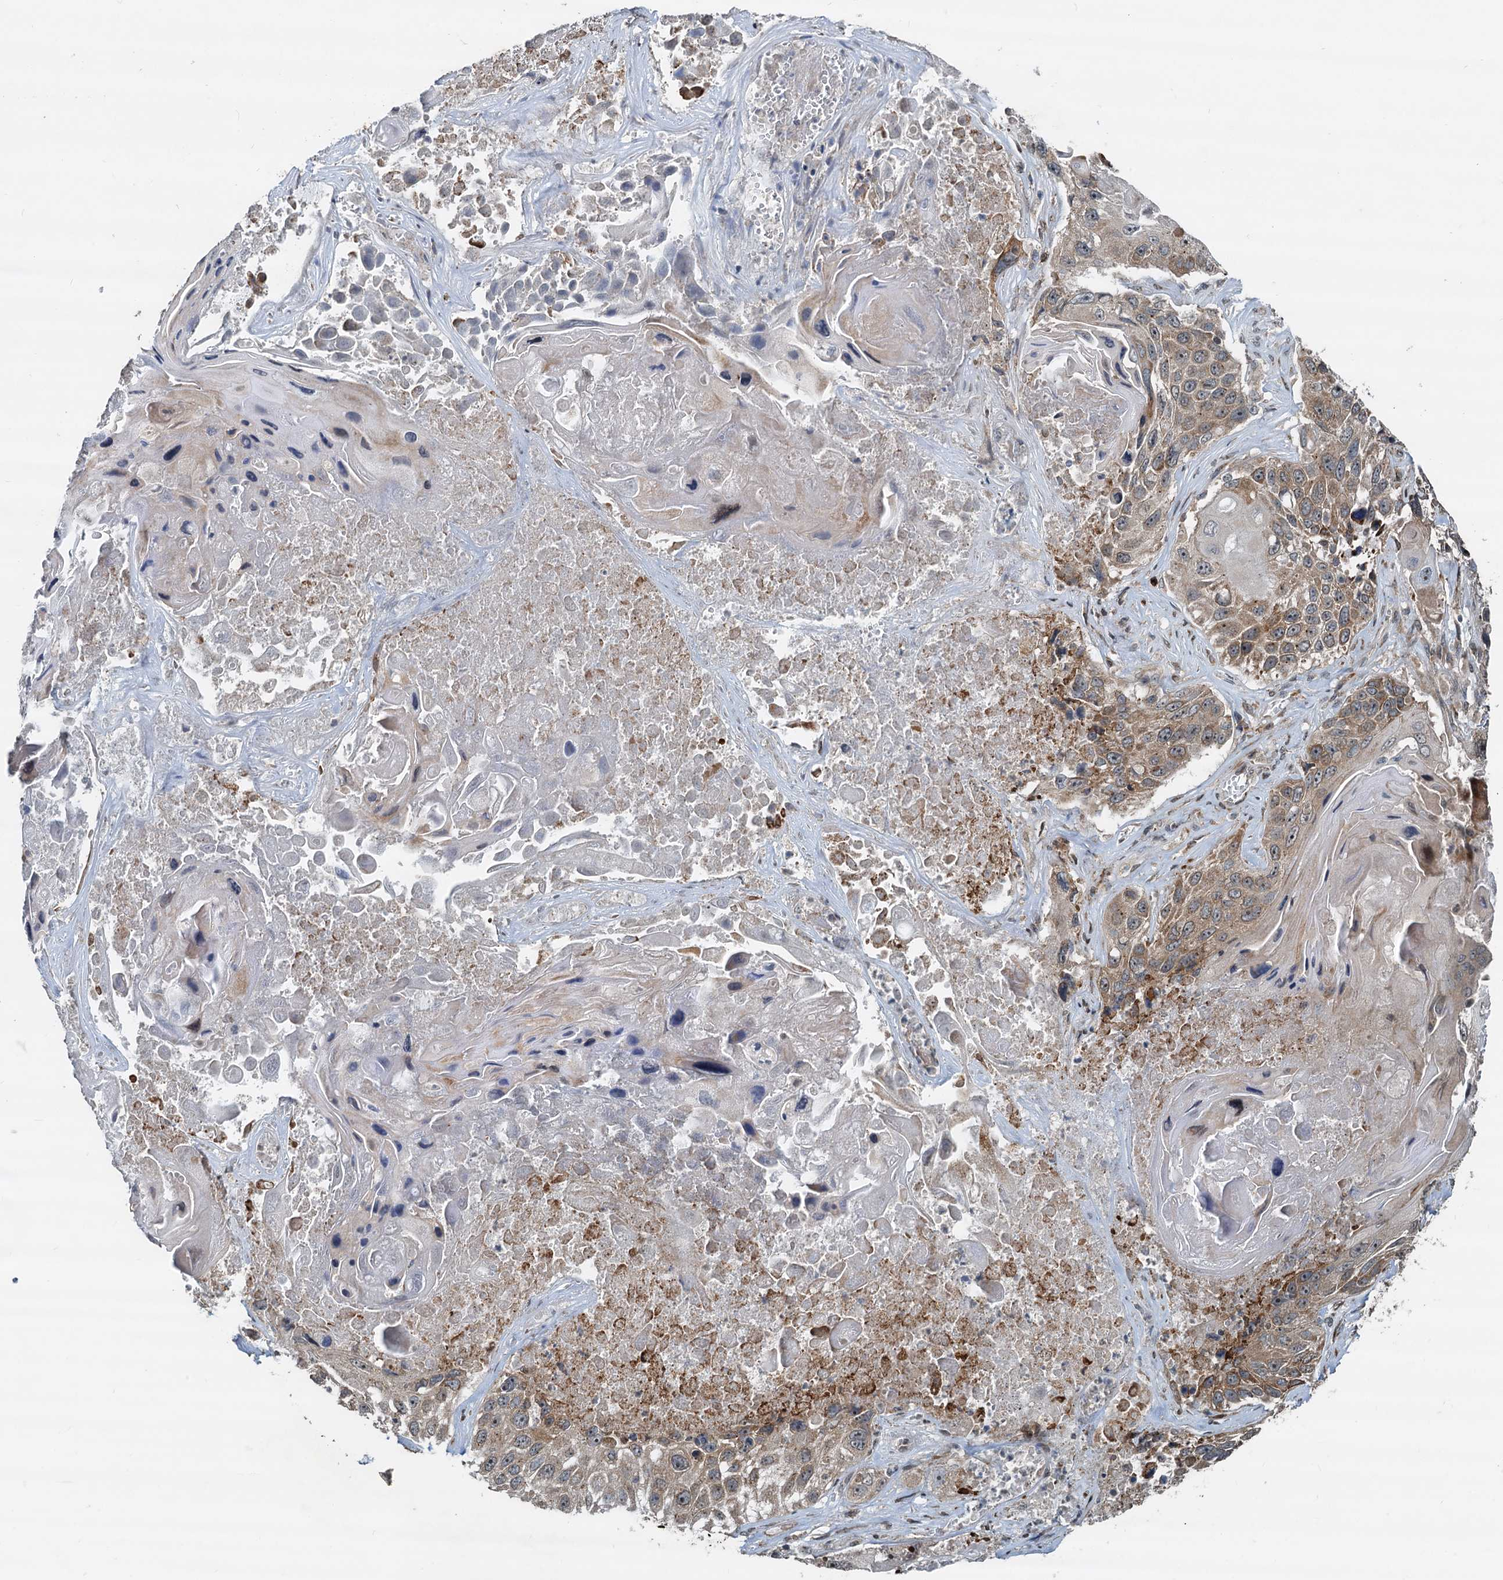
{"staining": {"intensity": "moderate", "quantity": ">75%", "location": "cytoplasmic/membranous"}, "tissue": "lung cancer", "cell_type": "Tumor cells", "image_type": "cancer", "snomed": [{"axis": "morphology", "description": "Squamous cell carcinoma, NOS"}, {"axis": "topography", "description": "Lung"}], "caption": "Immunohistochemistry (IHC) histopathology image of squamous cell carcinoma (lung) stained for a protein (brown), which shows medium levels of moderate cytoplasmic/membranous staining in about >75% of tumor cells.", "gene": "CEP68", "patient": {"sex": "male", "age": 61}}